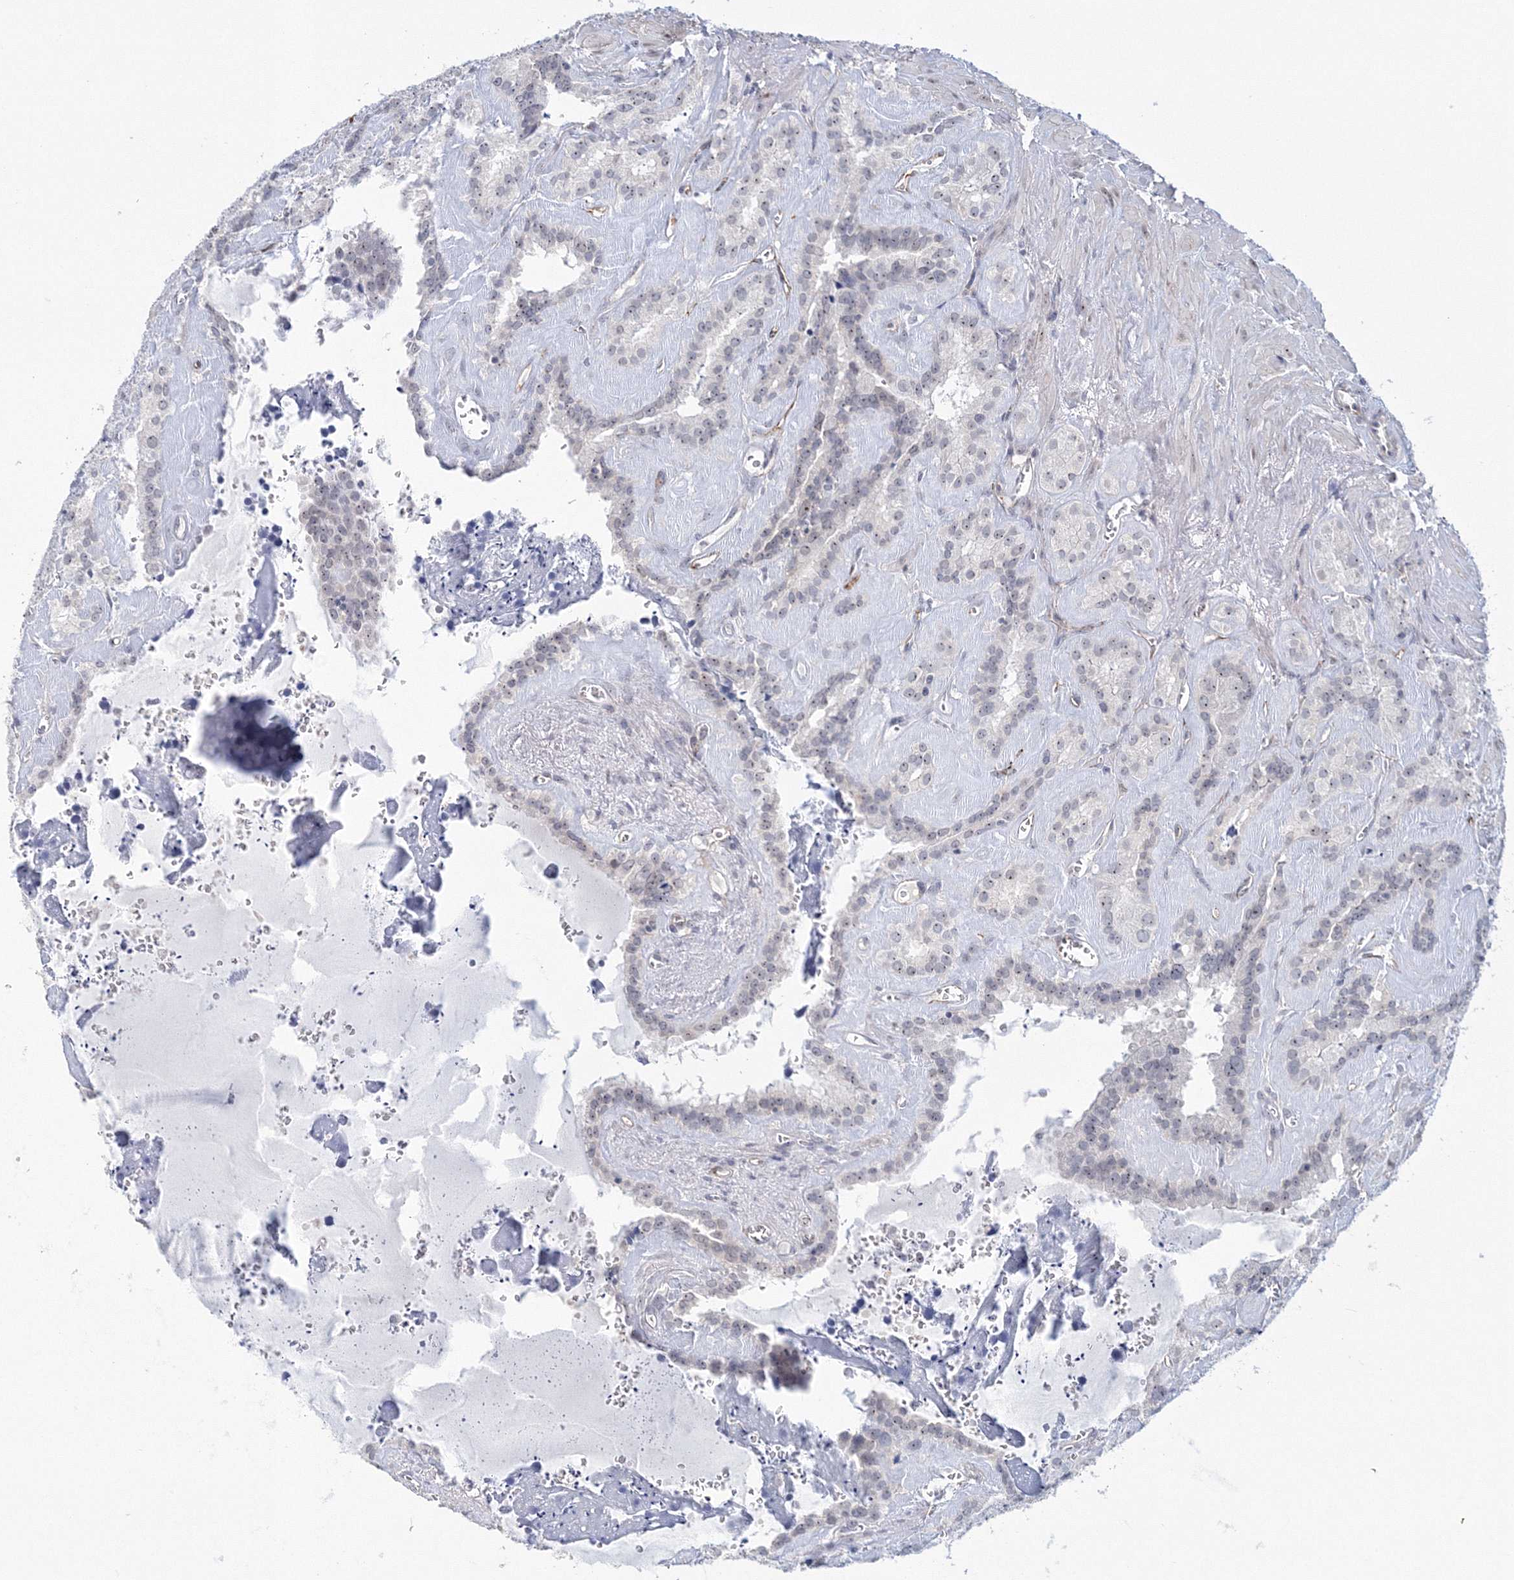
{"staining": {"intensity": "weak", "quantity": "25%-75%", "location": "nuclear"}, "tissue": "seminal vesicle", "cell_type": "Glandular cells", "image_type": "normal", "snomed": [{"axis": "morphology", "description": "Normal tissue, NOS"}, {"axis": "topography", "description": "Prostate"}, {"axis": "topography", "description": "Seminal veicle"}], "caption": "Immunohistochemistry (IHC) of unremarkable human seminal vesicle demonstrates low levels of weak nuclear positivity in approximately 25%-75% of glandular cells.", "gene": "SIRT7", "patient": {"sex": "male", "age": 59}}